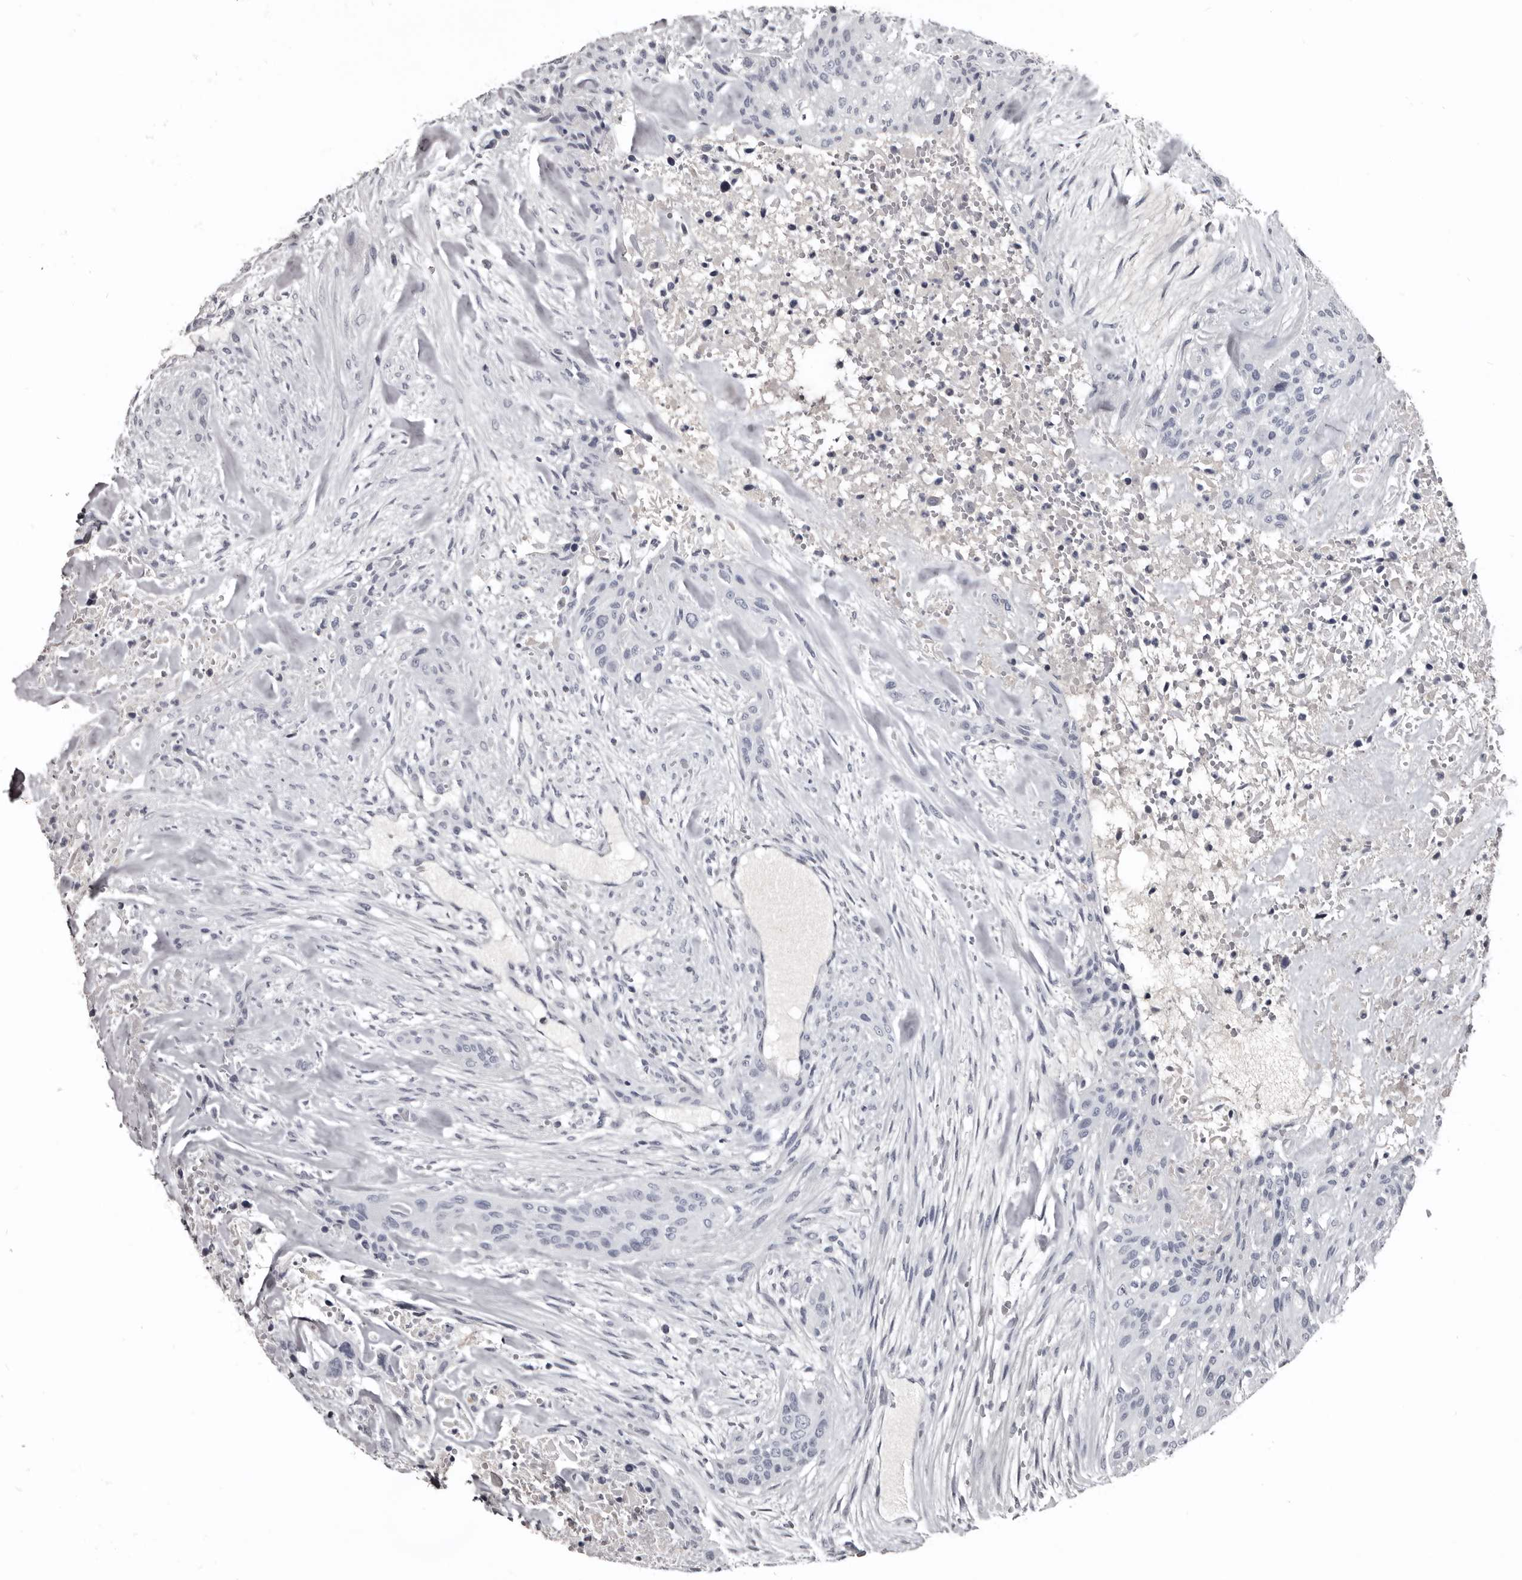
{"staining": {"intensity": "negative", "quantity": "none", "location": "none"}, "tissue": "urothelial cancer", "cell_type": "Tumor cells", "image_type": "cancer", "snomed": [{"axis": "morphology", "description": "Urothelial carcinoma, High grade"}, {"axis": "topography", "description": "Urinary bladder"}], "caption": "Immunohistochemistry micrograph of neoplastic tissue: human high-grade urothelial carcinoma stained with DAB (3,3'-diaminobenzidine) reveals no significant protein staining in tumor cells. Nuclei are stained in blue.", "gene": "GREB1", "patient": {"sex": "male", "age": 35}}